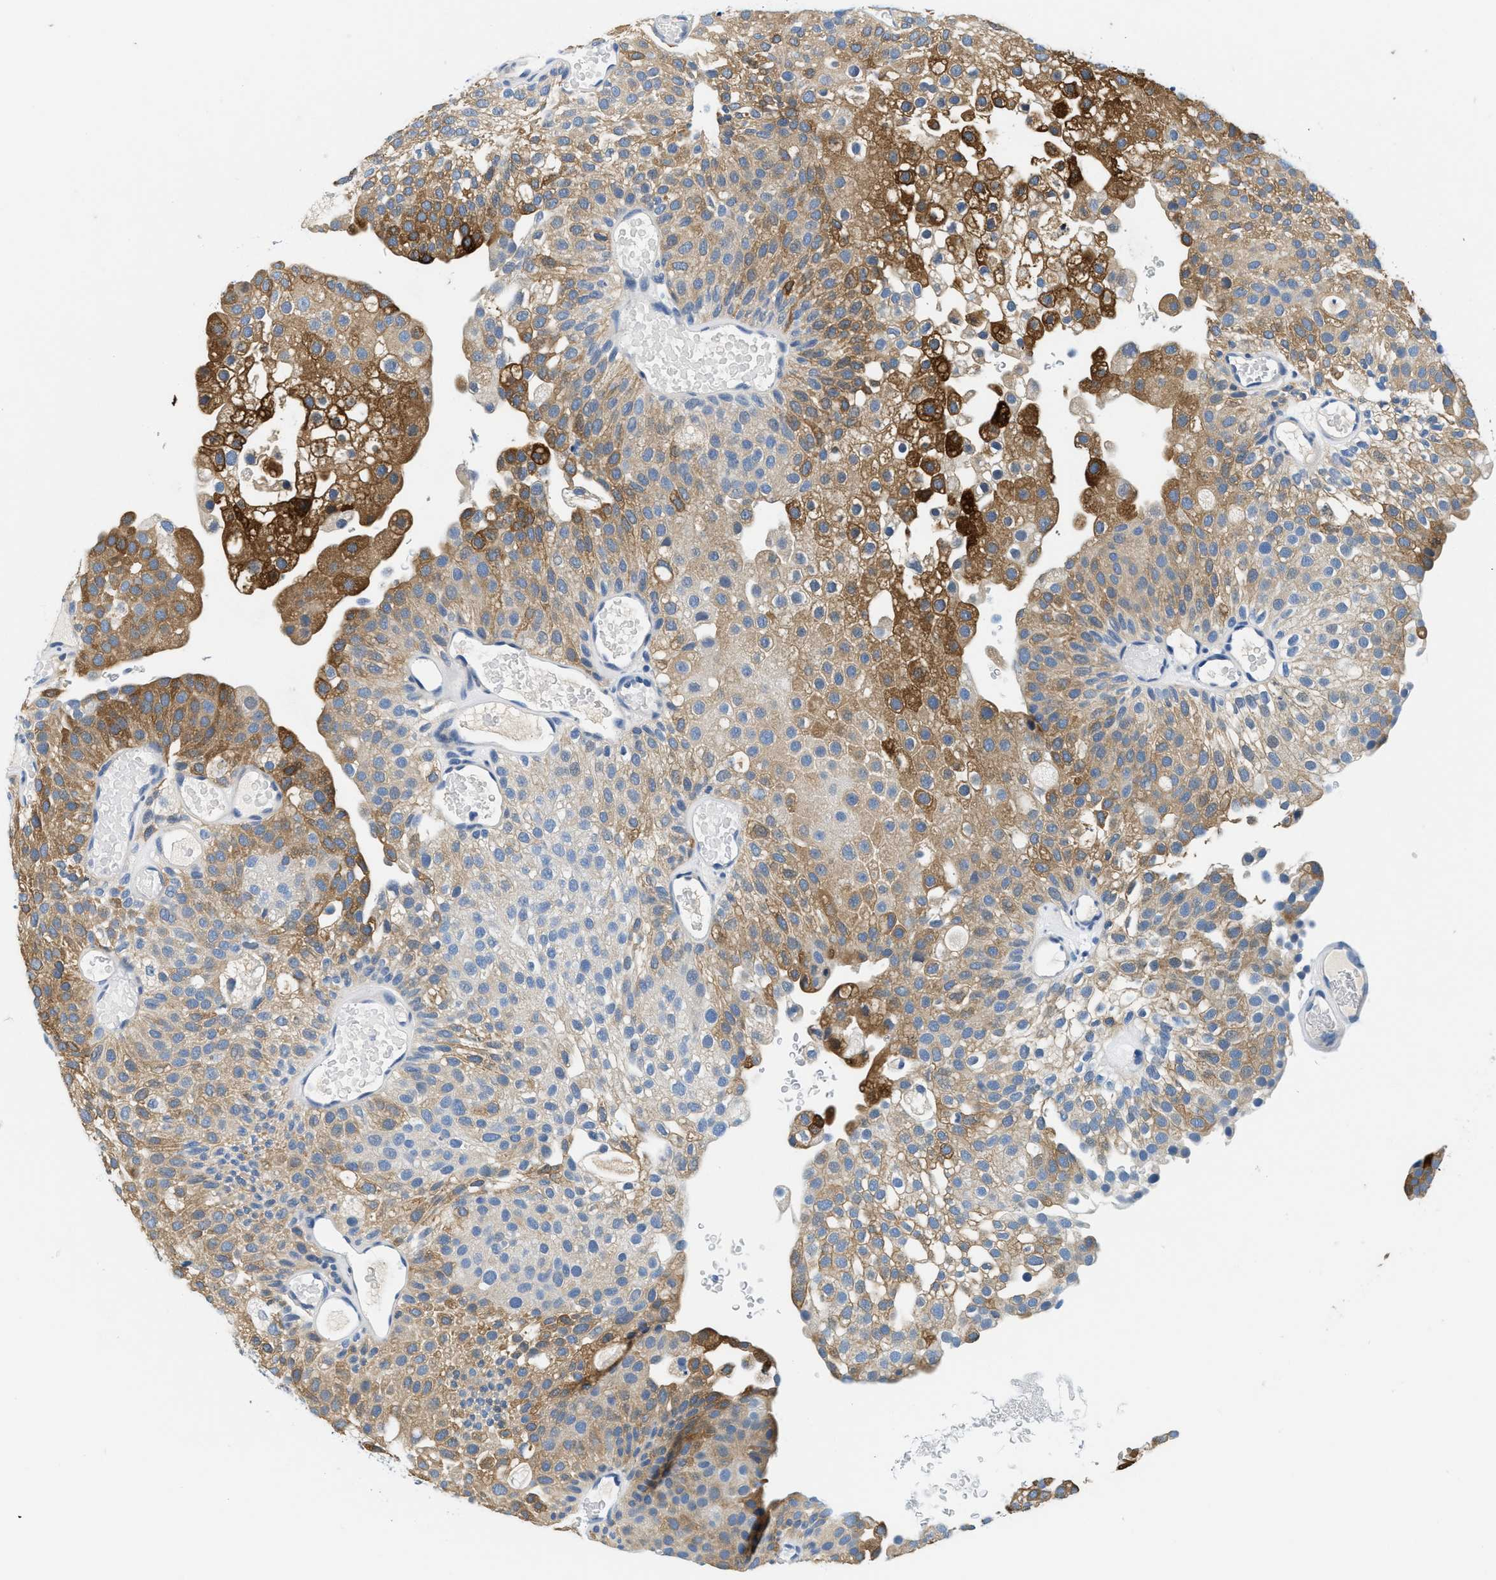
{"staining": {"intensity": "moderate", "quantity": "25%-75%", "location": "cytoplasmic/membranous"}, "tissue": "urothelial cancer", "cell_type": "Tumor cells", "image_type": "cancer", "snomed": [{"axis": "morphology", "description": "Urothelial carcinoma, Low grade"}, {"axis": "topography", "description": "Urinary bladder"}], "caption": "IHC of urothelial carcinoma (low-grade) exhibits medium levels of moderate cytoplasmic/membranous expression in approximately 25%-75% of tumor cells.", "gene": "GSTM3", "patient": {"sex": "male", "age": 78}}